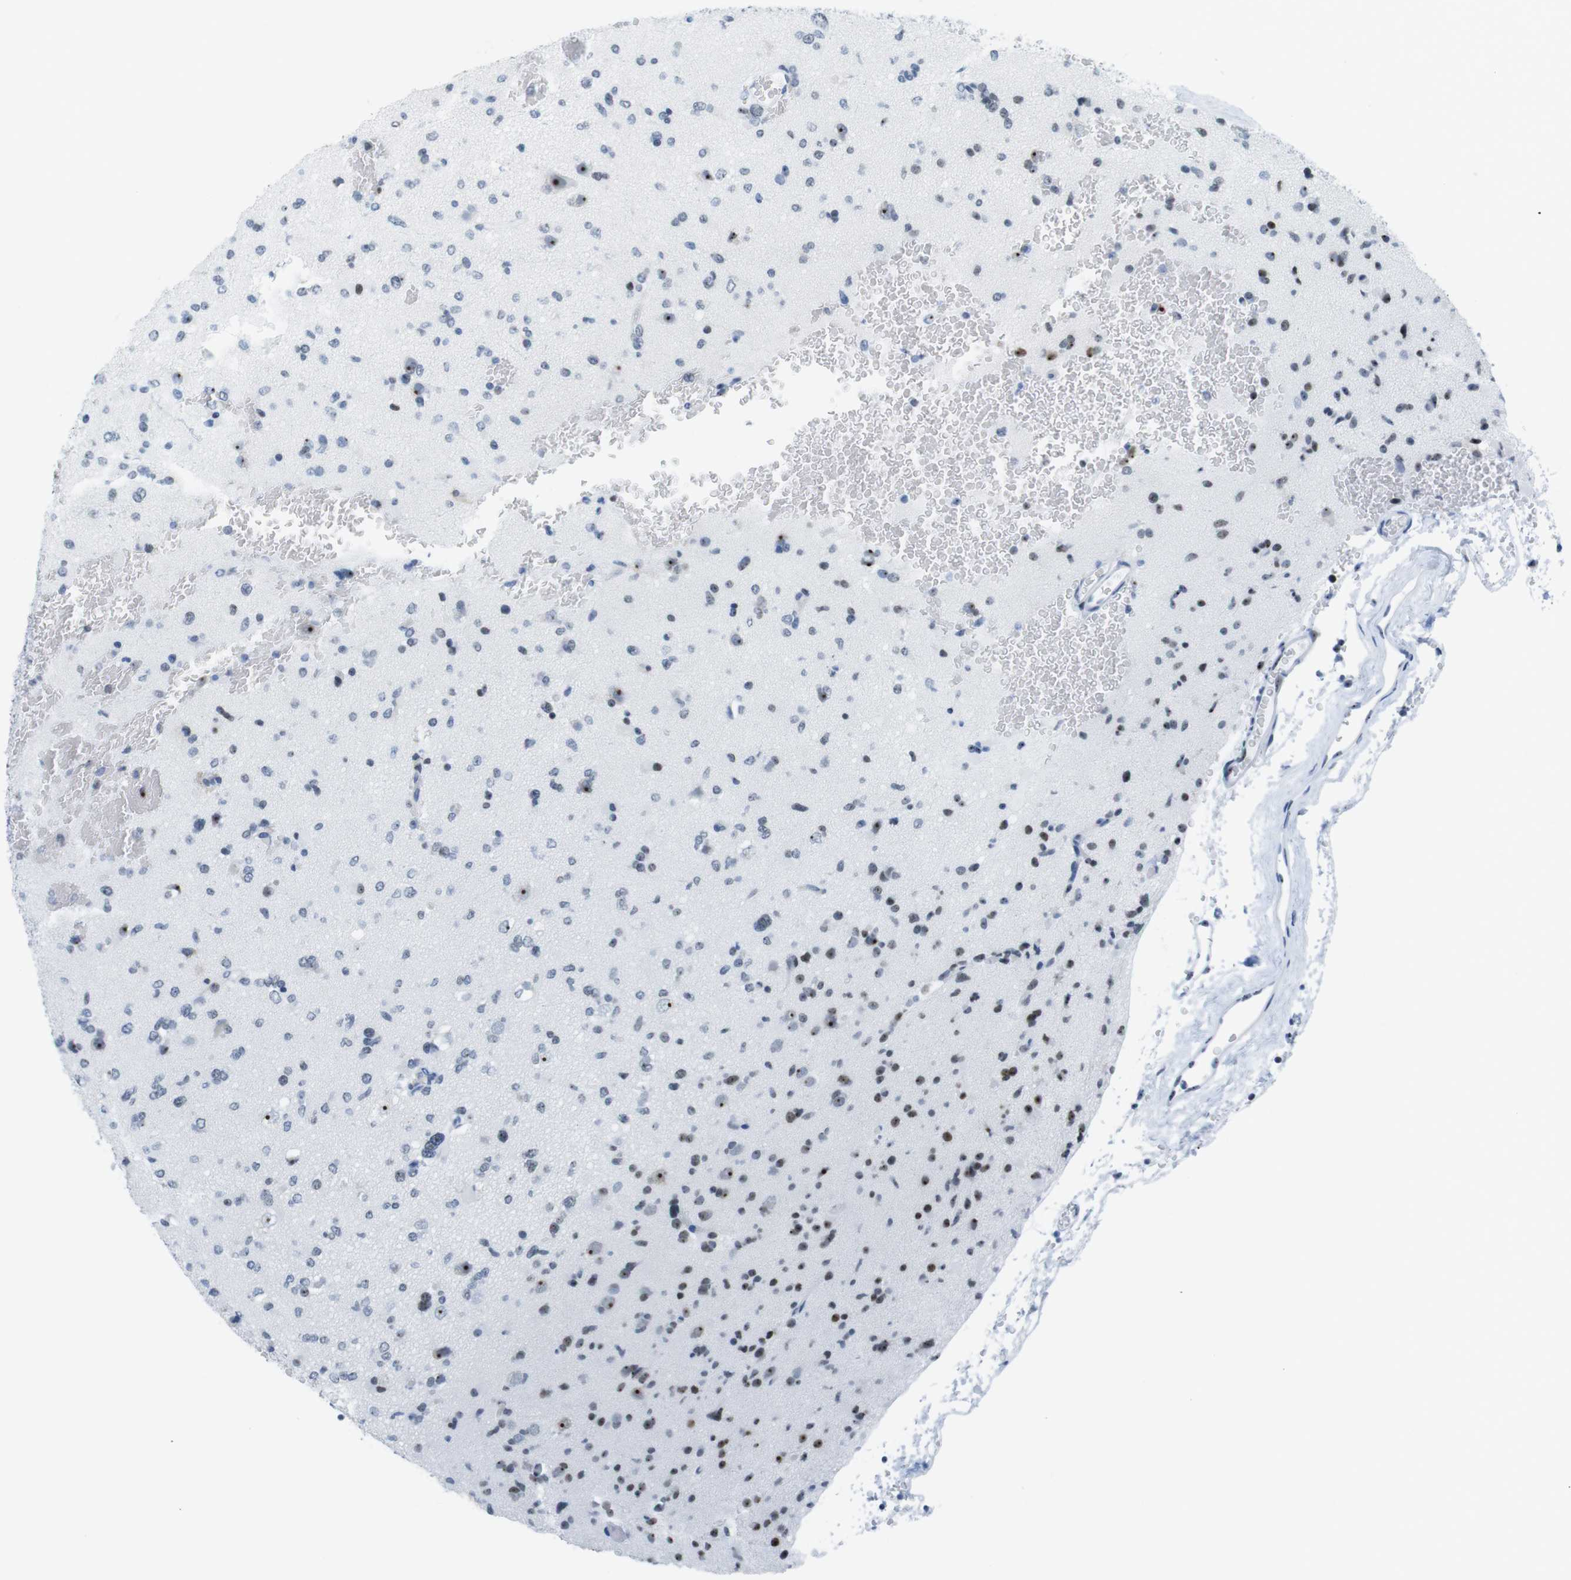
{"staining": {"intensity": "moderate", "quantity": "<25%", "location": "nuclear"}, "tissue": "glioma", "cell_type": "Tumor cells", "image_type": "cancer", "snomed": [{"axis": "morphology", "description": "Glioma, malignant, Low grade"}, {"axis": "topography", "description": "Brain"}], "caption": "This photomicrograph exhibits IHC staining of malignant low-grade glioma, with low moderate nuclear staining in about <25% of tumor cells.", "gene": "NIFK", "patient": {"sex": "female", "age": 22}}